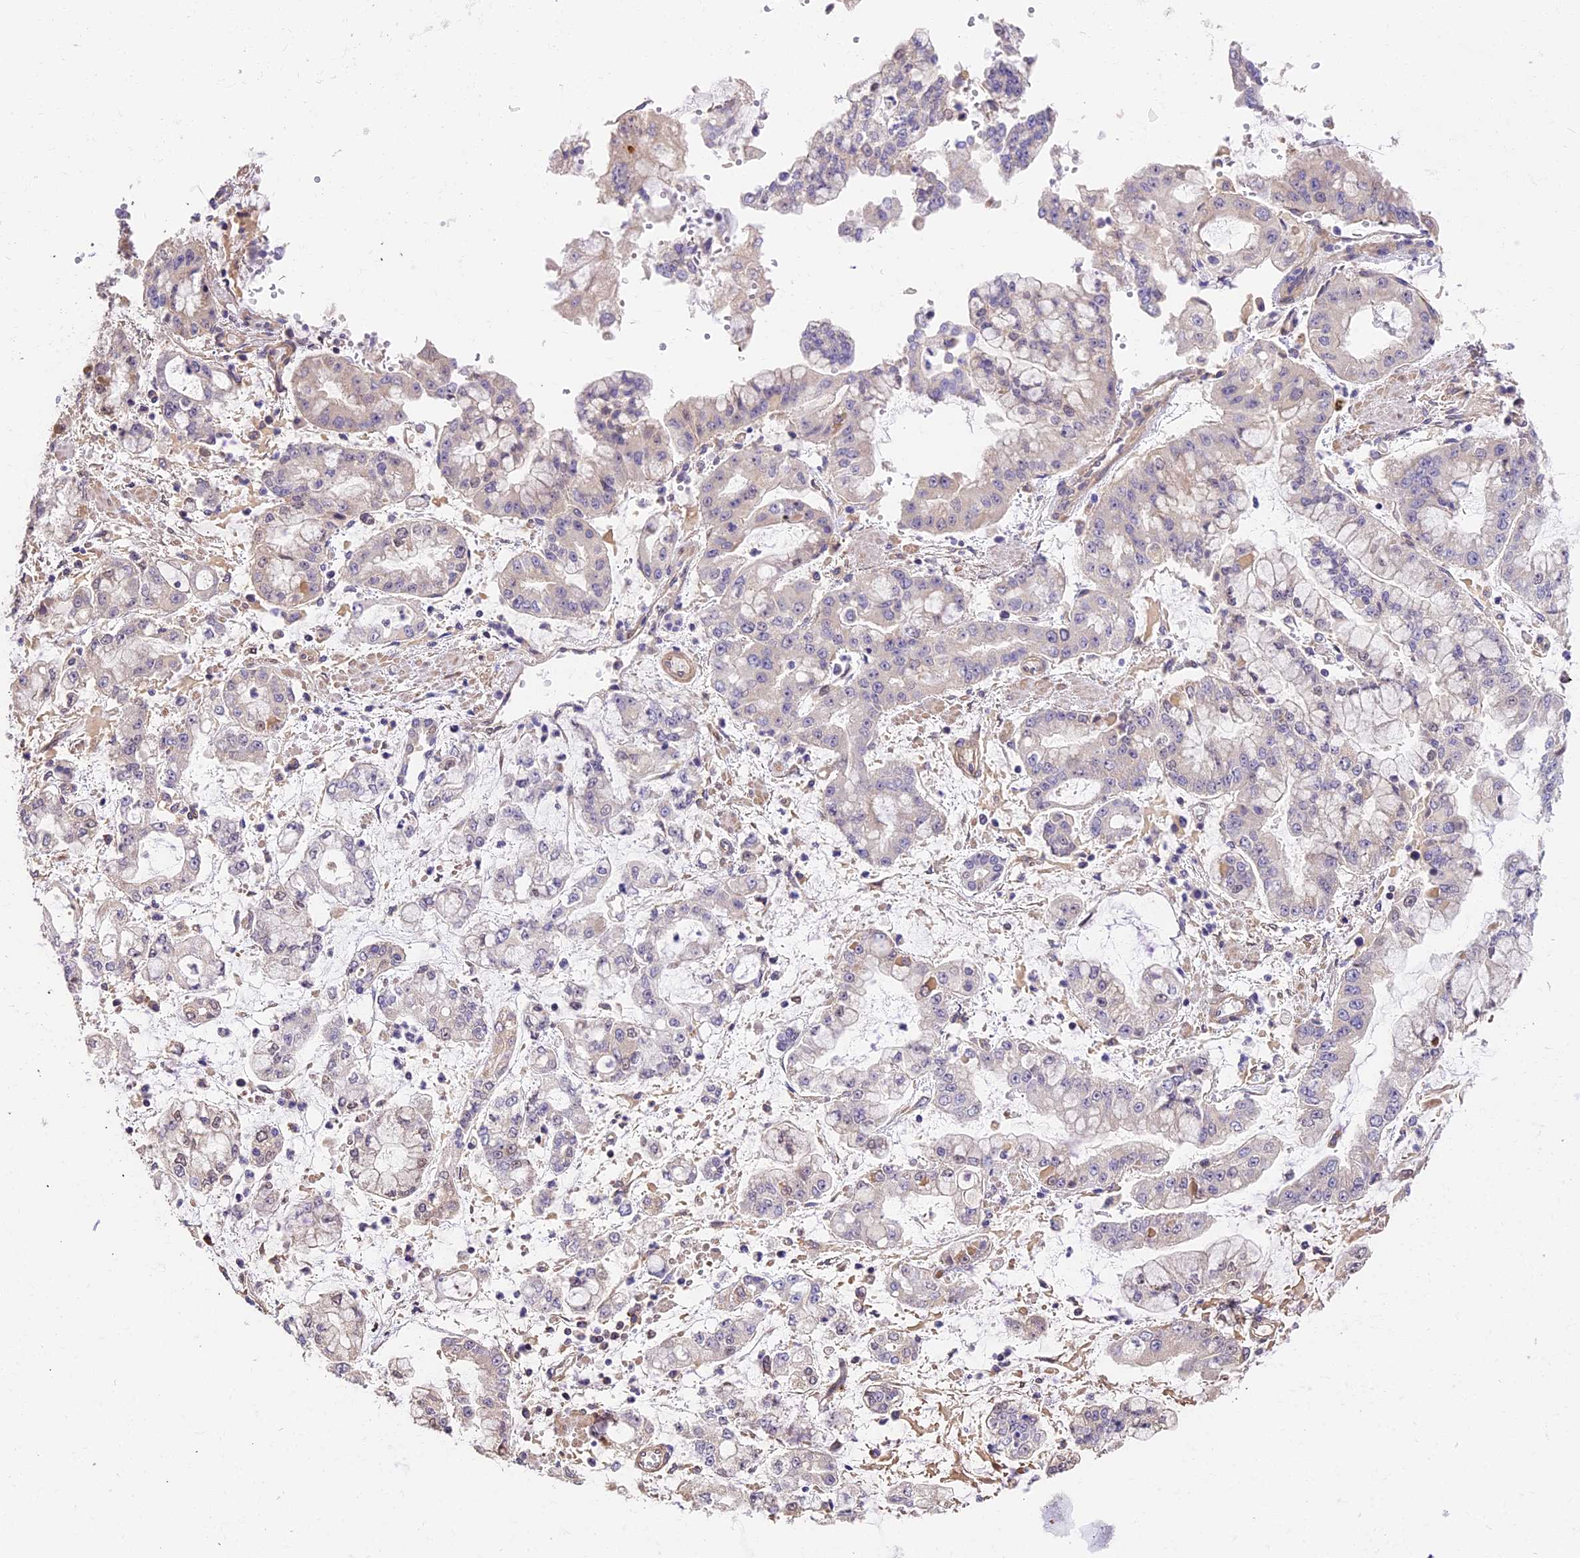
{"staining": {"intensity": "negative", "quantity": "none", "location": "none"}, "tissue": "stomach cancer", "cell_type": "Tumor cells", "image_type": "cancer", "snomed": [{"axis": "morphology", "description": "Adenocarcinoma, NOS"}, {"axis": "topography", "description": "Stomach"}], "caption": "IHC photomicrograph of stomach adenocarcinoma stained for a protein (brown), which exhibits no positivity in tumor cells. (Immunohistochemistry, brightfield microscopy, high magnification).", "gene": "ARHGAP17", "patient": {"sex": "male", "age": 76}}